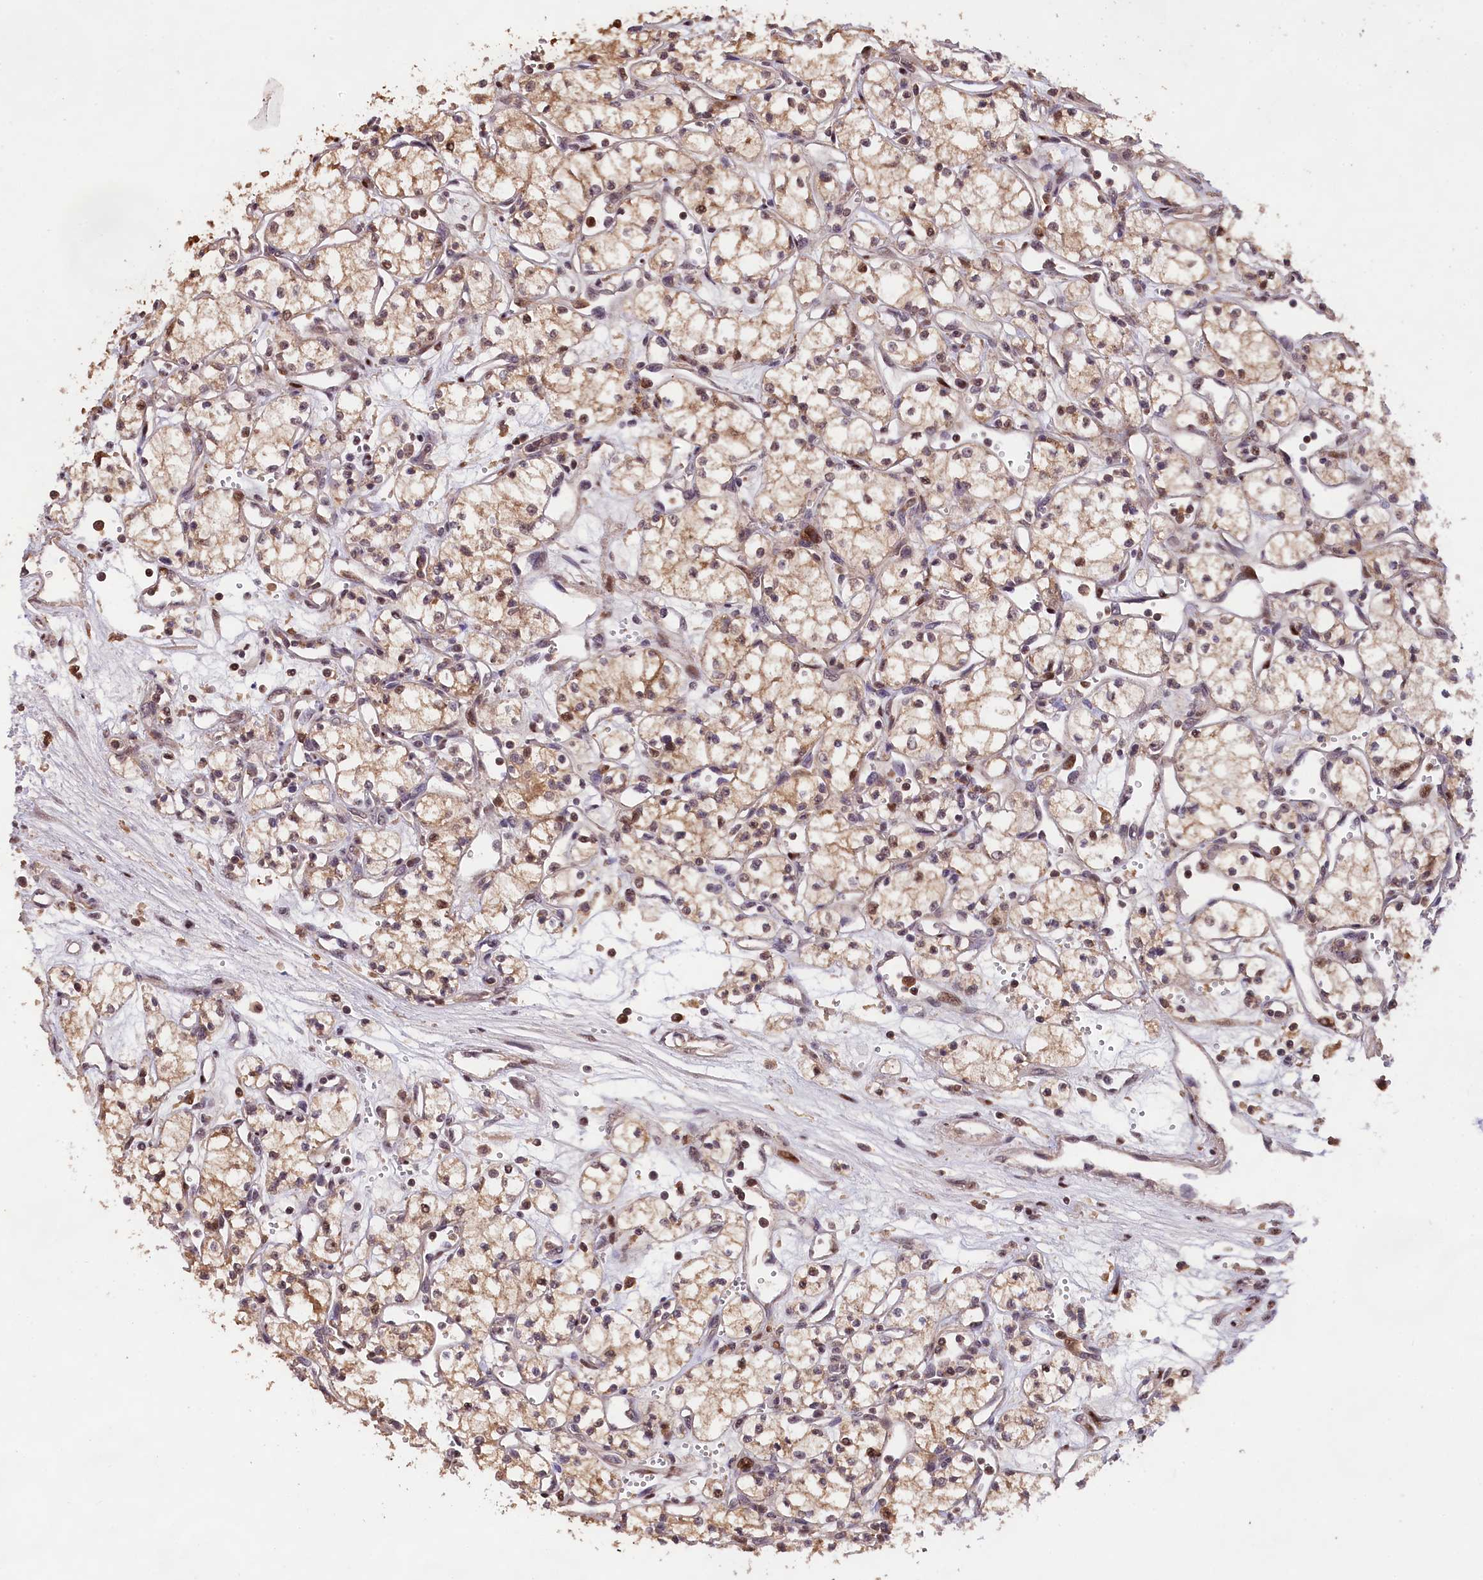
{"staining": {"intensity": "moderate", "quantity": "25%-75%", "location": "cytoplasmic/membranous,nuclear"}, "tissue": "renal cancer", "cell_type": "Tumor cells", "image_type": "cancer", "snomed": [{"axis": "morphology", "description": "Adenocarcinoma, NOS"}, {"axis": "topography", "description": "Kidney"}], "caption": "High-power microscopy captured an IHC micrograph of renal cancer, revealing moderate cytoplasmic/membranous and nuclear expression in about 25%-75% of tumor cells.", "gene": "PHAF1", "patient": {"sex": "male", "age": 59}}